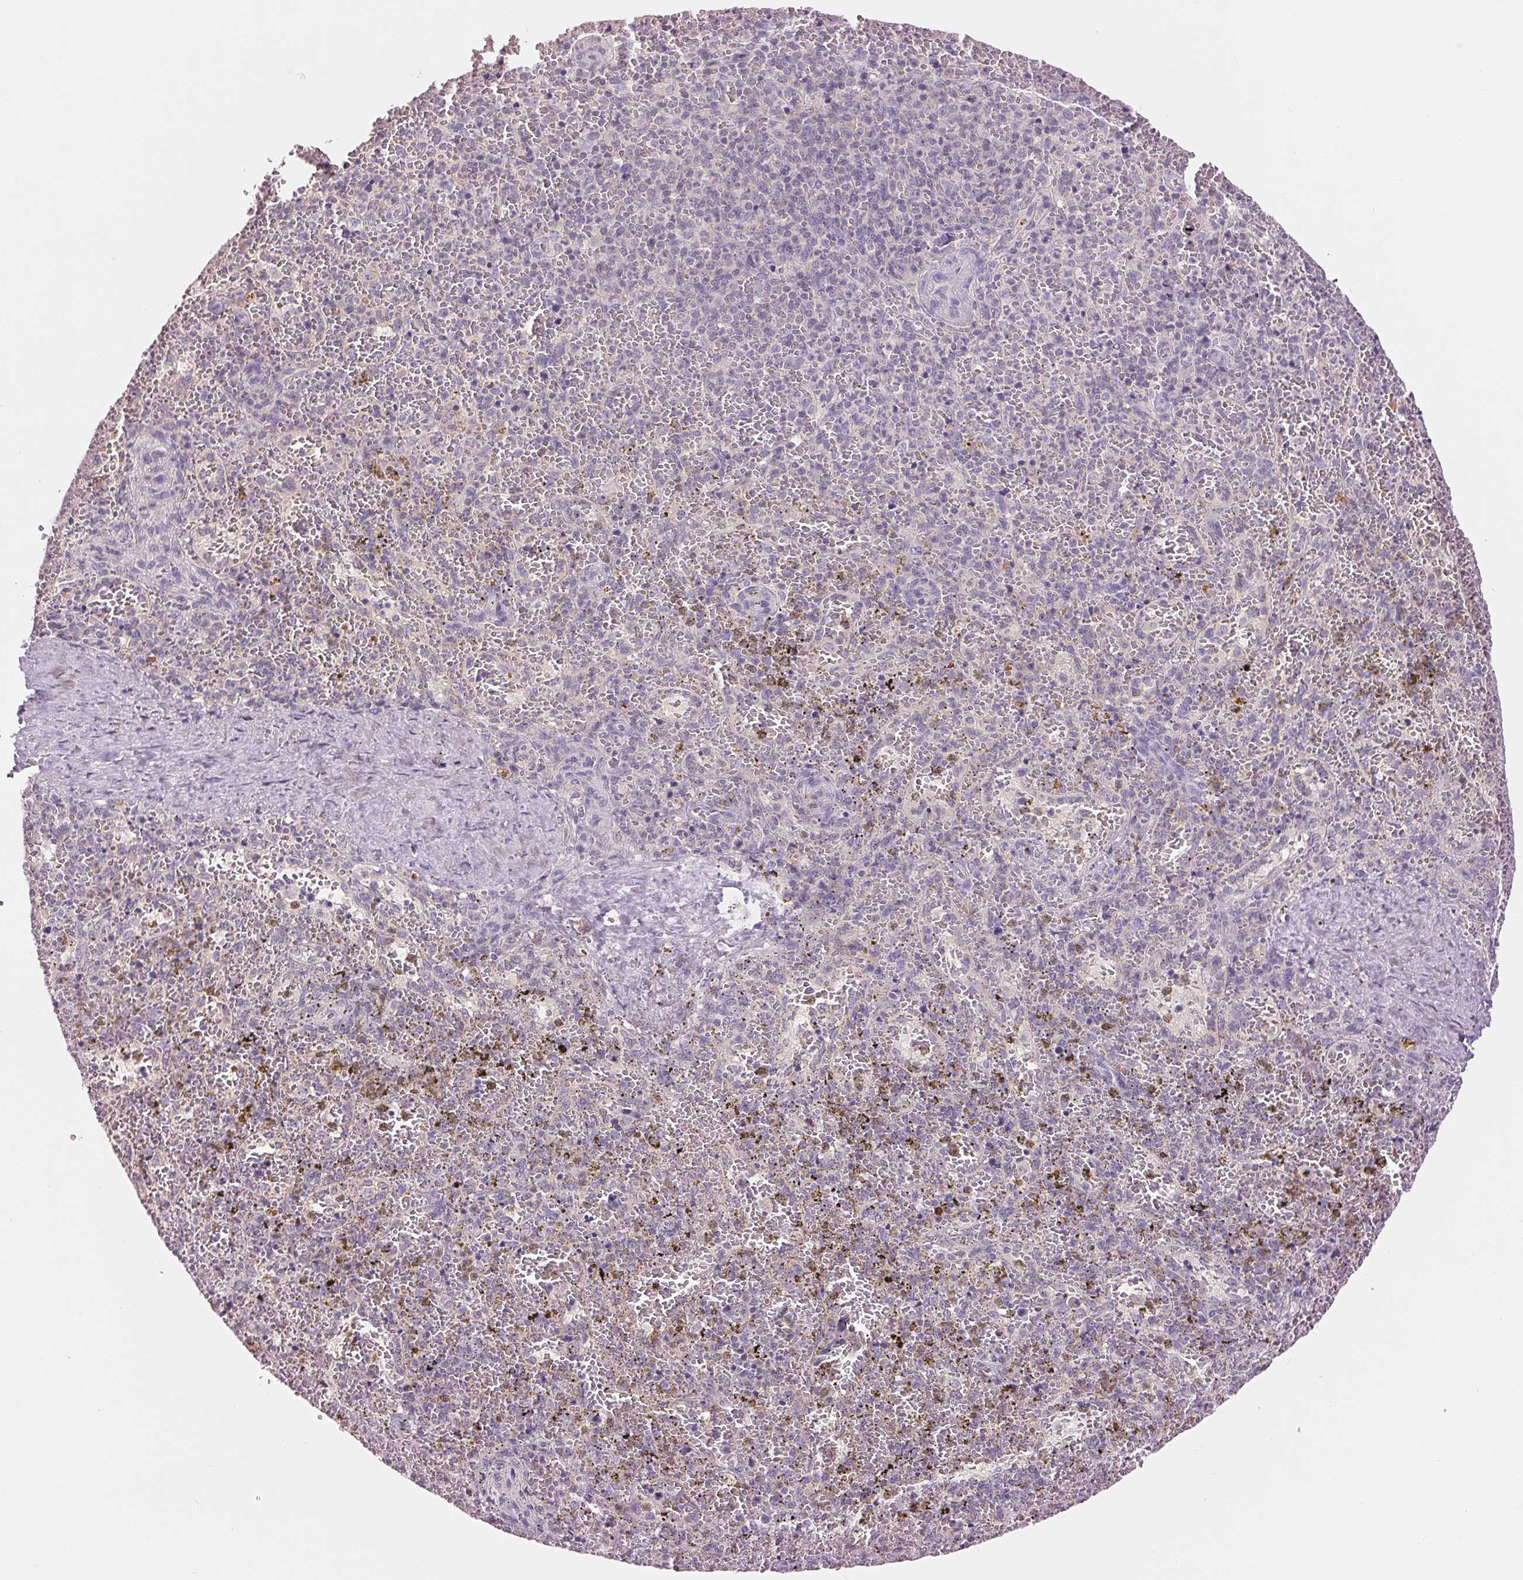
{"staining": {"intensity": "negative", "quantity": "none", "location": "none"}, "tissue": "spleen", "cell_type": "Cells in red pulp", "image_type": "normal", "snomed": [{"axis": "morphology", "description": "Normal tissue, NOS"}, {"axis": "topography", "description": "Spleen"}], "caption": "Spleen stained for a protein using immunohistochemistry shows no positivity cells in red pulp.", "gene": "FXYD4", "patient": {"sex": "female", "age": 50}}